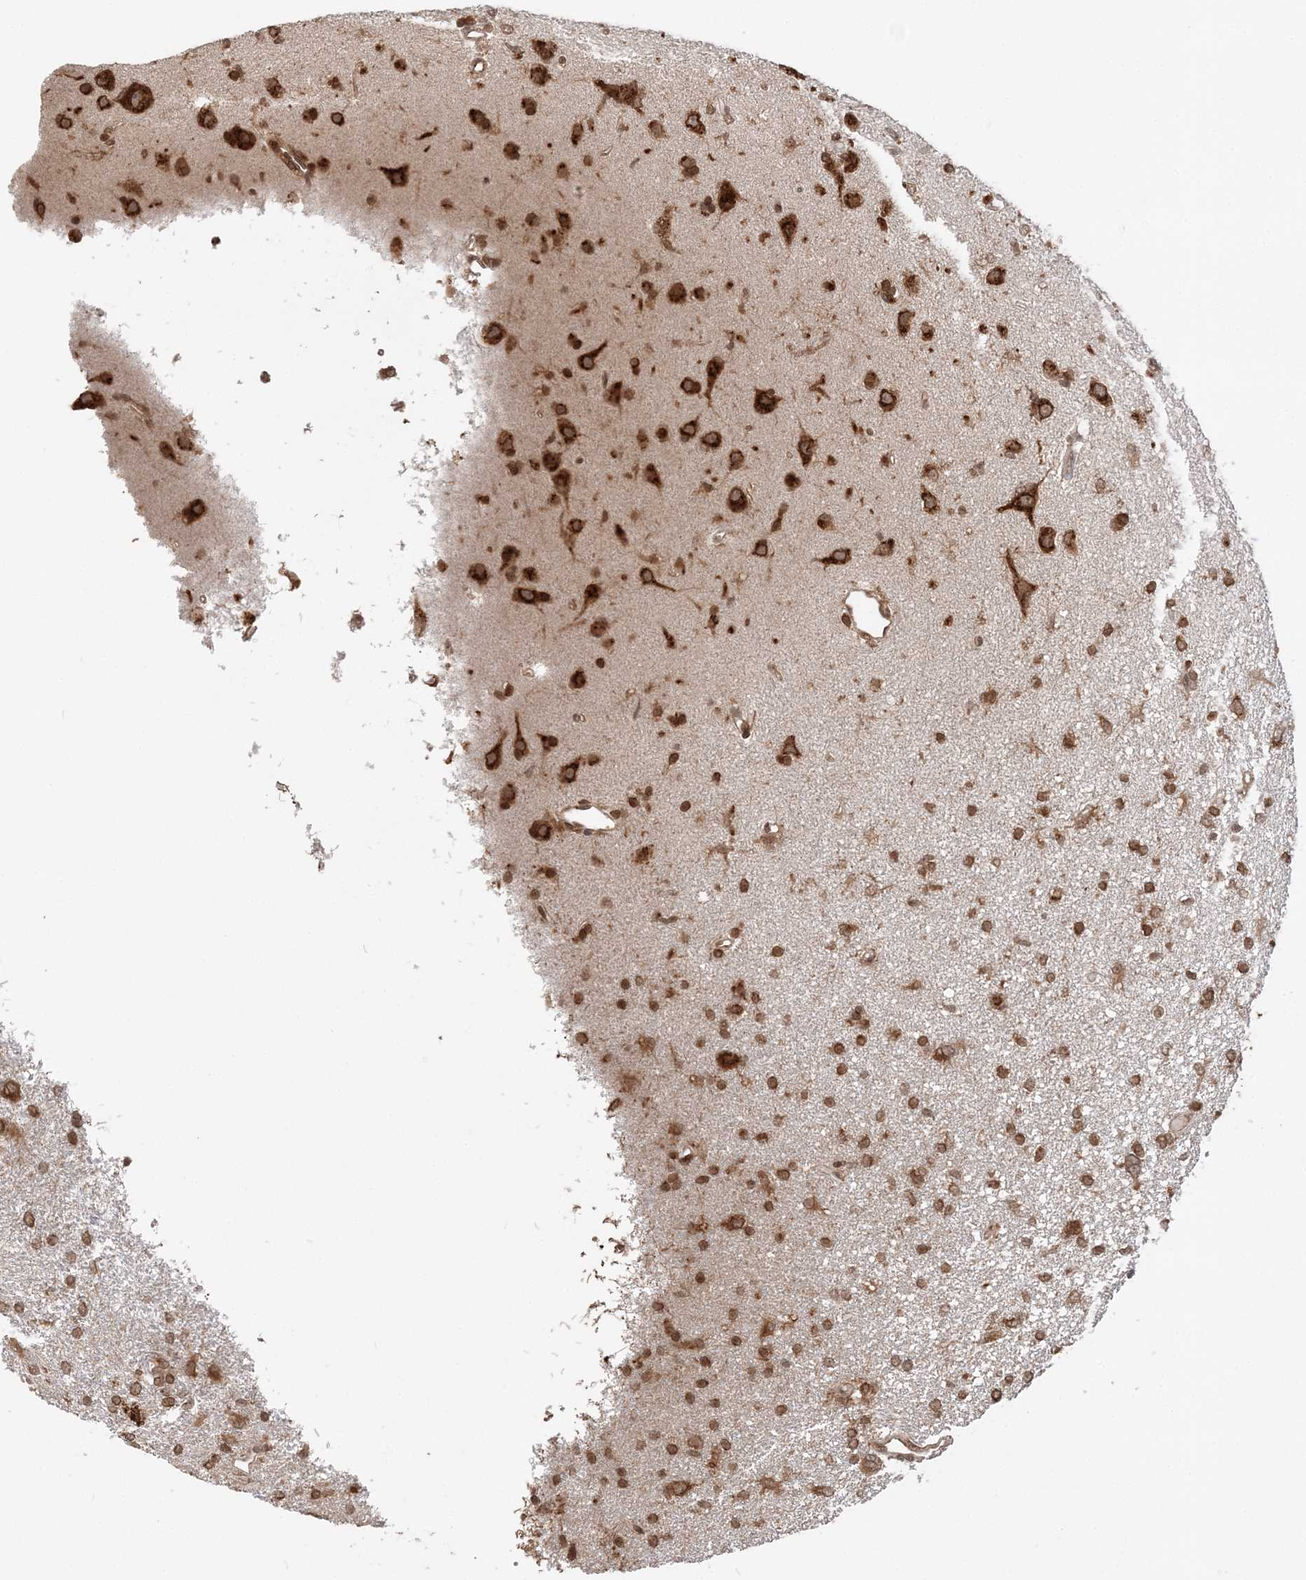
{"staining": {"intensity": "moderate", "quantity": ">75%", "location": "cytoplasmic/membranous,nuclear"}, "tissue": "glioma", "cell_type": "Tumor cells", "image_type": "cancer", "snomed": [{"axis": "morphology", "description": "Glioma, malignant, High grade"}, {"axis": "topography", "description": "Brain"}], "caption": "A photomicrograph of human glioma stained for a protein demonstrates moderate cytoplasmic/membranous and nuclear brown staining in tumor cells.", "gene": "TMED10", "patient": {"sex": "female", "age": 59}}